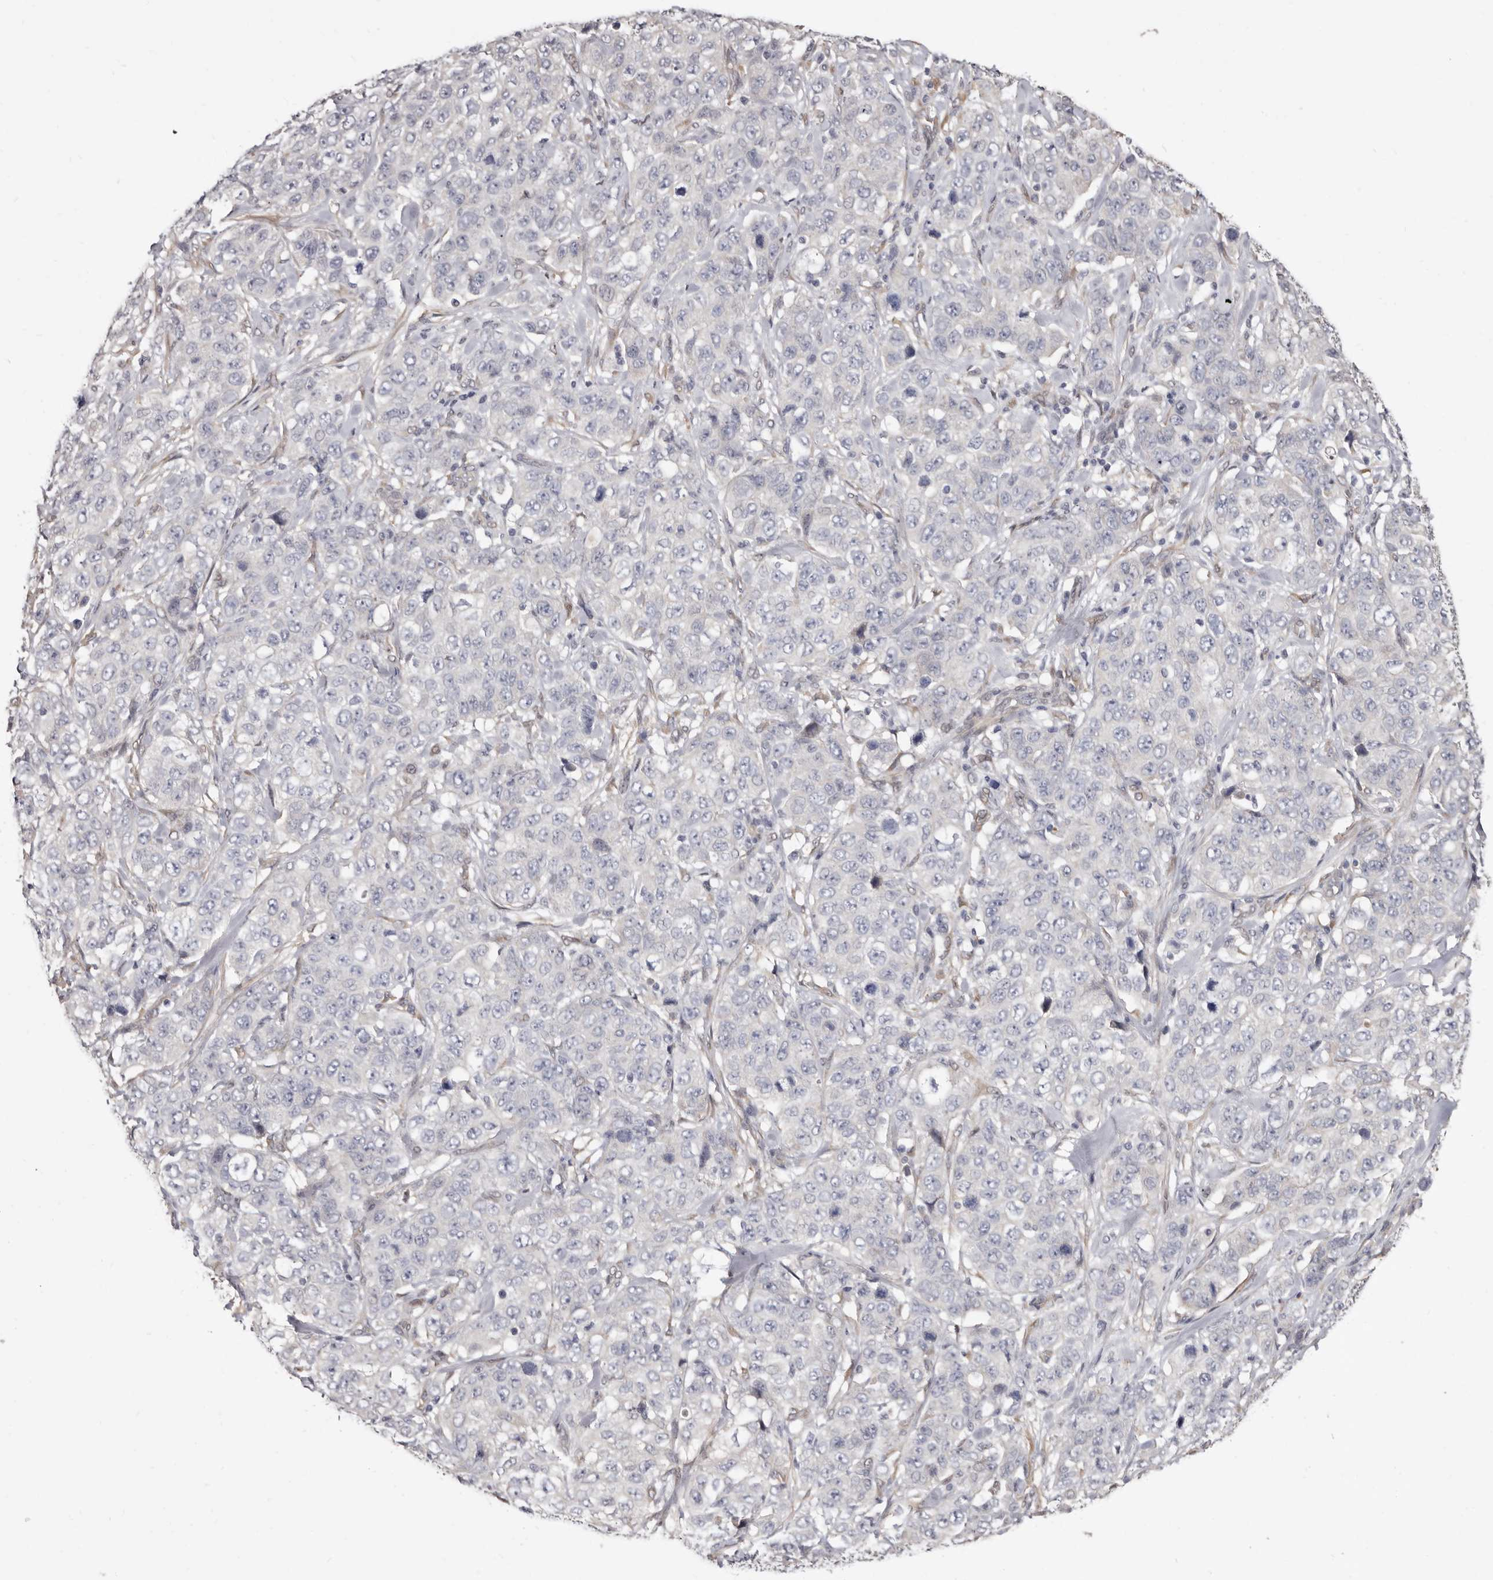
{"staining": {"intensity": "negative", "quantity": "none", "location": "none"}, "tissue": "stomach cancer", "cell_type": "Tumor cells", "image_type": "cancer", "snomed": [{"axis": "morphology", "description": "Adenocarcinoma, NOS"}, {"axis": "topography", "description": "Stomach"}], "caption": "The micrograph shows no significant positivity in tumor cells of adenocarcinoma (stomach).", "gene": "KHDRBS2", "patient": {"sex": "male", "age": 48}}